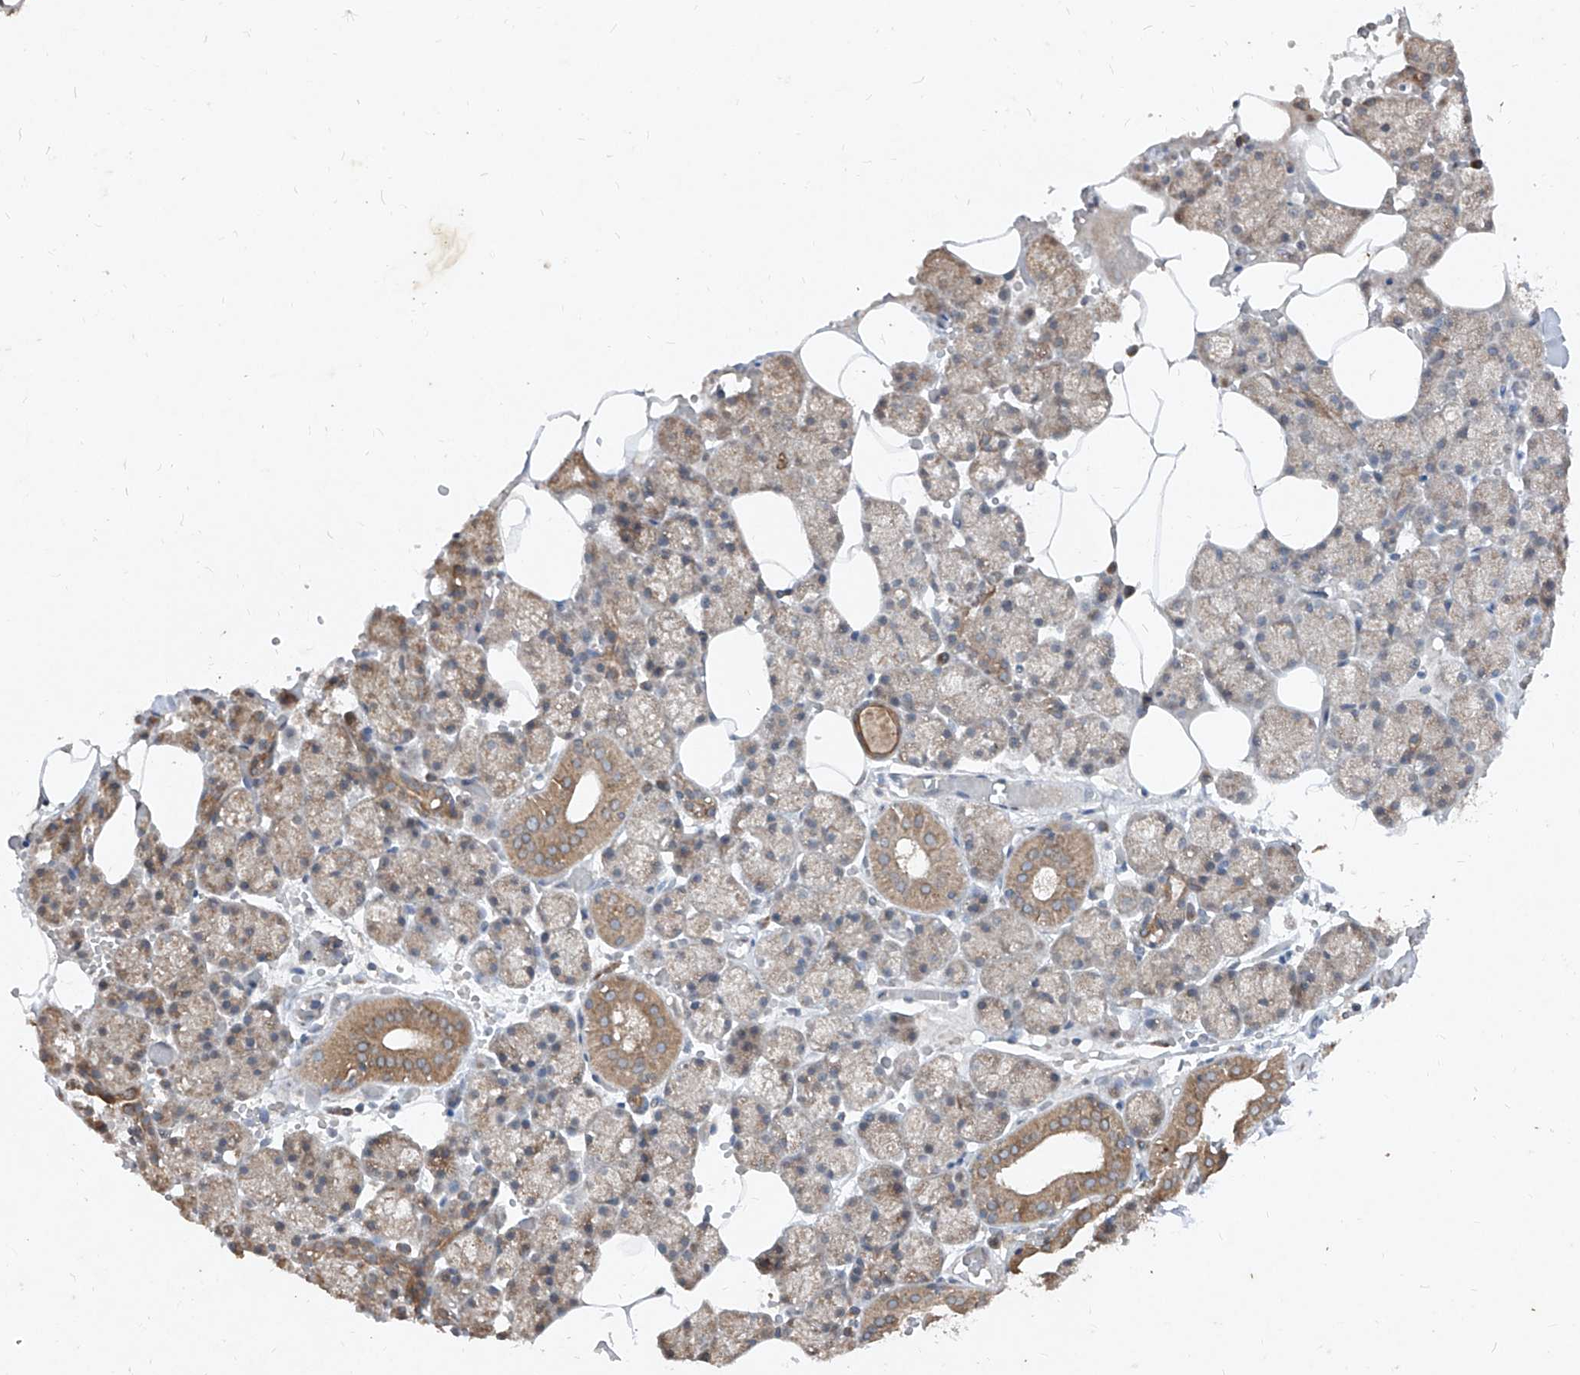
{"staining": {"intensity": "moderate", "quantity": ">75%", "location": "cytoplasmic/membranous"}, "tissue": "salivary gland", "cell_type": "Glandular cells", "image_type": "normal", "snomed": [{"axis": "morphology", "description": "Normal tissue, NOS"}, {"axis": "topography", "description": "Salivary gland"}], "caption": "Immunohistochemical staining of unremarkable human salivary gland demonstrates moderate cytoplasmic/membranous protein staining in approximately >75% of glandular cells. The staining was performed using DAB to visualize the protein expression in brown, while the nuclei were stained in blue with hematoxylin (Magnification: 20x).", "gene": "ABCD3", "patient": {"sex": "male", "age": 62}}